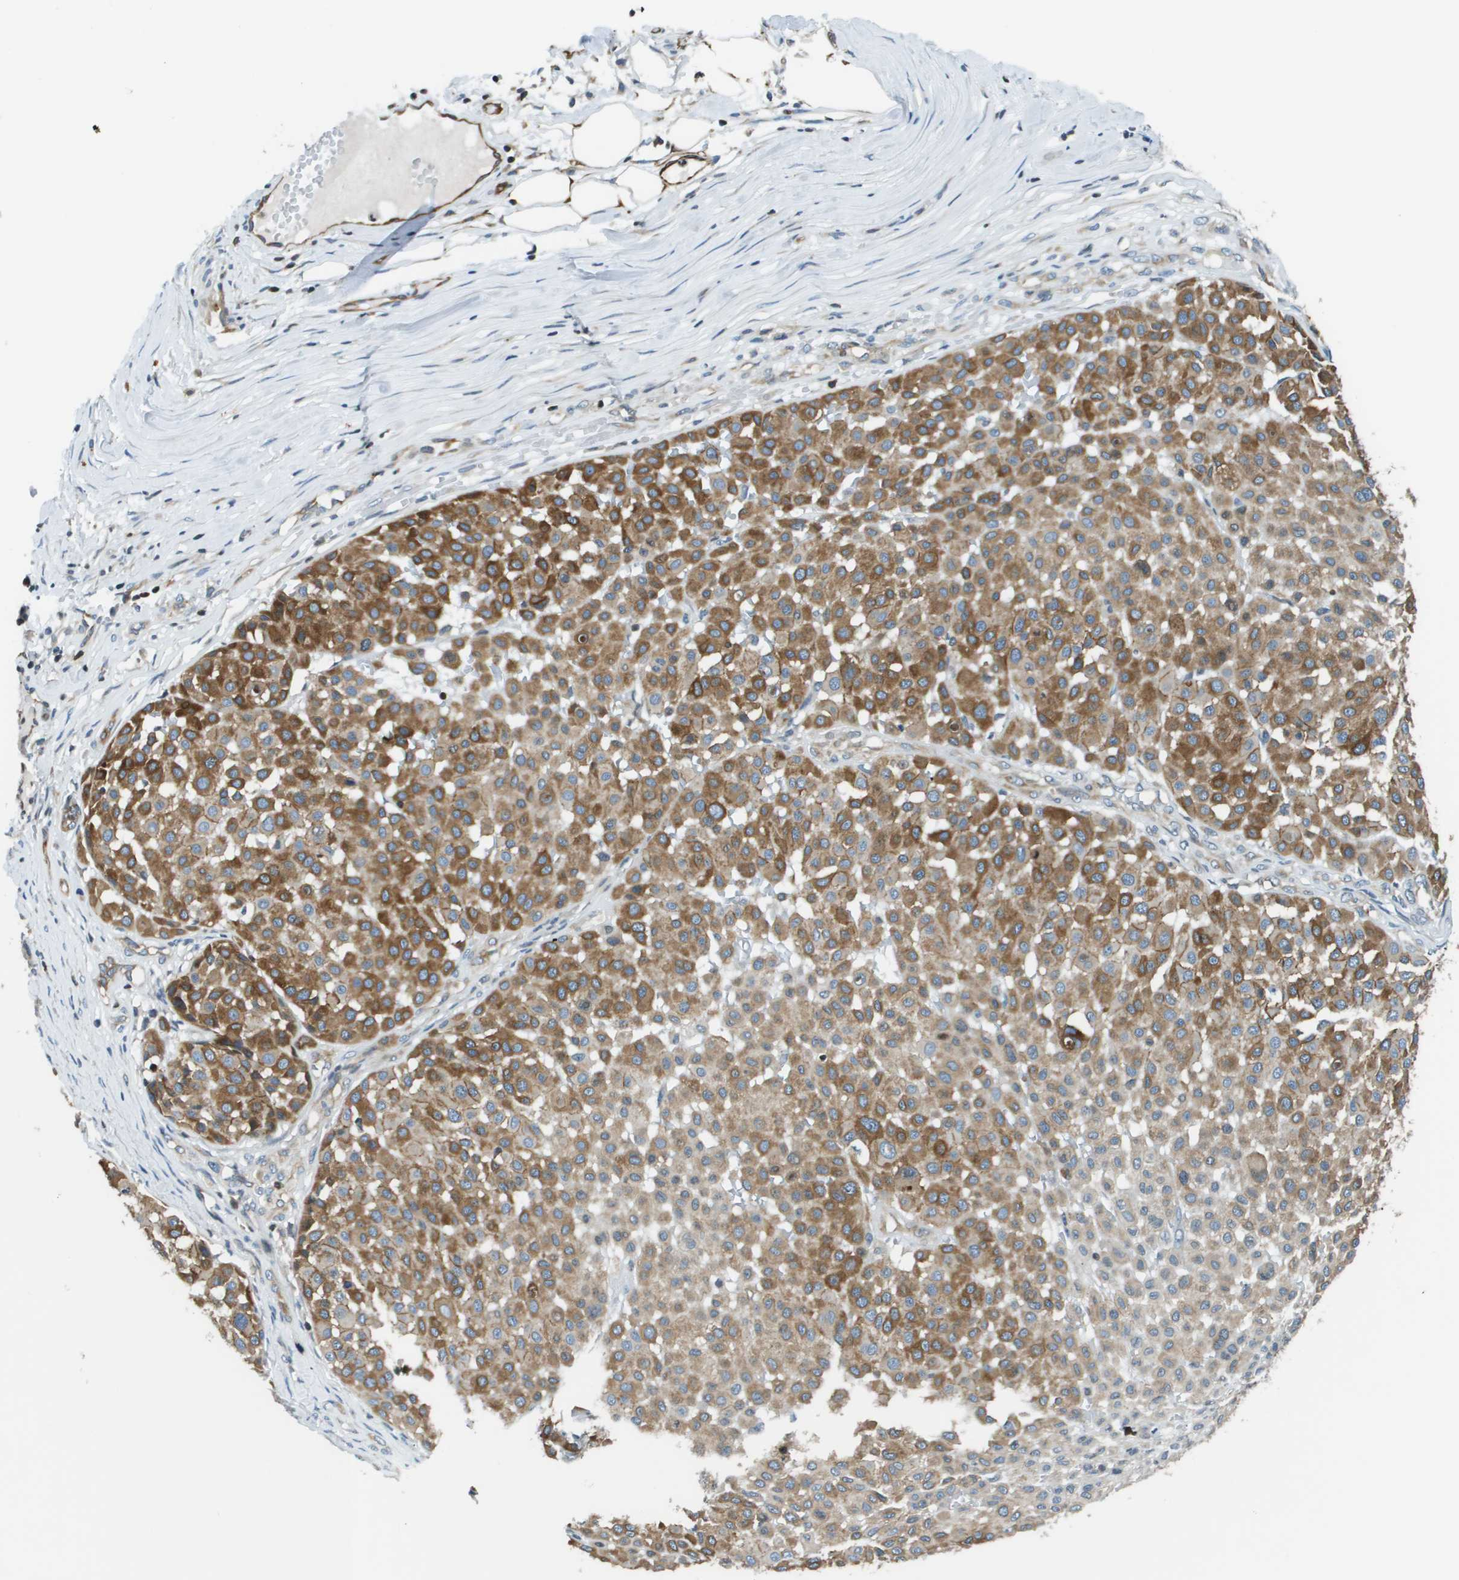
{"staining": {"intensity": "moderate", "quantity": ">75%", "location": "cytoplasmic/membranous"}, "tissue": "melanoma", "cell_type": "Tumor cells", "image_type": "cancer", "snomed": [{"axis": "morphology", "description": "Malignant melanoma, Metastatic site"}, {"axis": "topography", "description": "Soft tissue"}], "caption": "Melanoma stained with a protein marker shows moderate staining in tumor cells.", "gene": "ESYT1", "patient": {"sex": "male", "age": 41}}